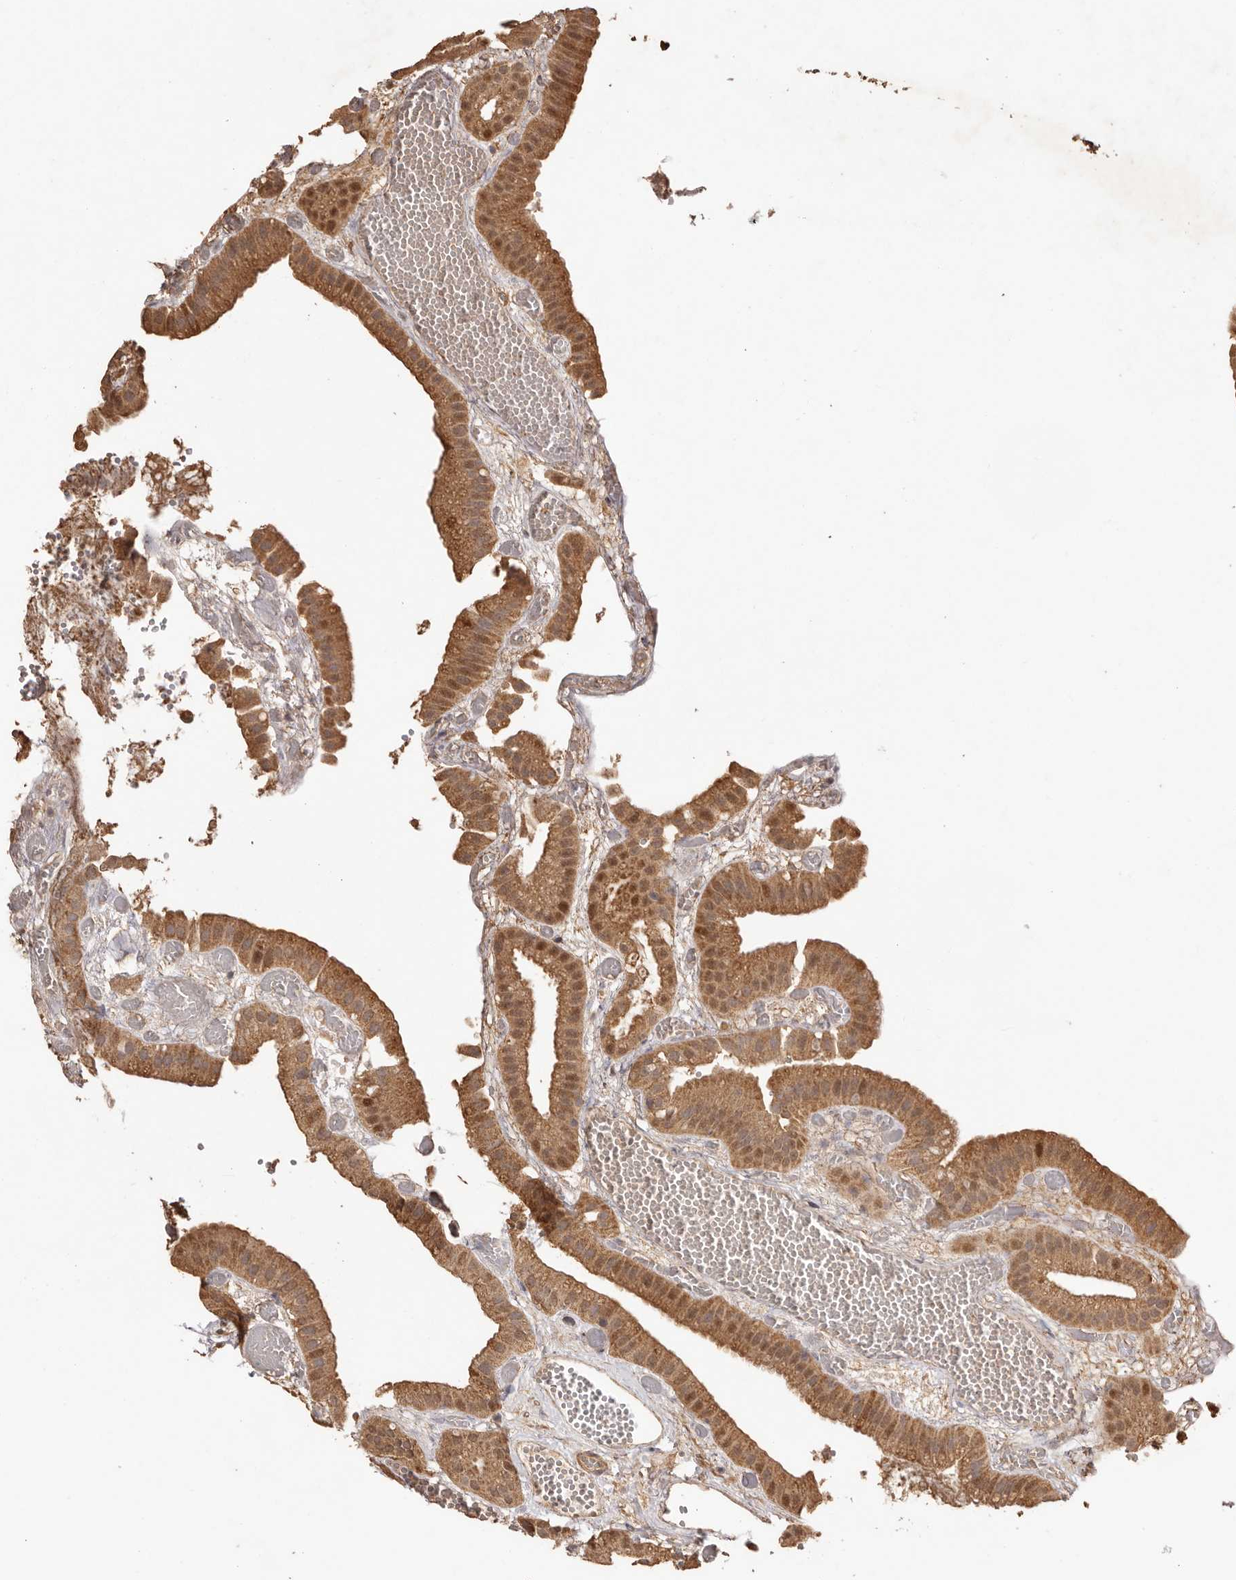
{"staining": {"intensity": "moderate", "quantity": ">75%", "location": "cytoplasmic/membranous,nuclear"}, "tissue": "gallbladder", "cell_type": "Glandular cells", "image_type": "normal", "snomed": [{"axis": "morphology", "description": "Normal tissue, NOS"}, {"axis": "topography", "description": "Gallbladder"}], "caption": "Immunohistochemistry of normal human gallbladder demonstrates medium levels of moderate cytoplasmic/membranous,nuclear positivity in about >75% of glandular cells. The staining is performed using DAB brown chromogen to label protein expression. The nuclei are counter-stained blue using hematoxylin.", "gene": "UBR2", "patient": {"sex": "female", "age": 64}}